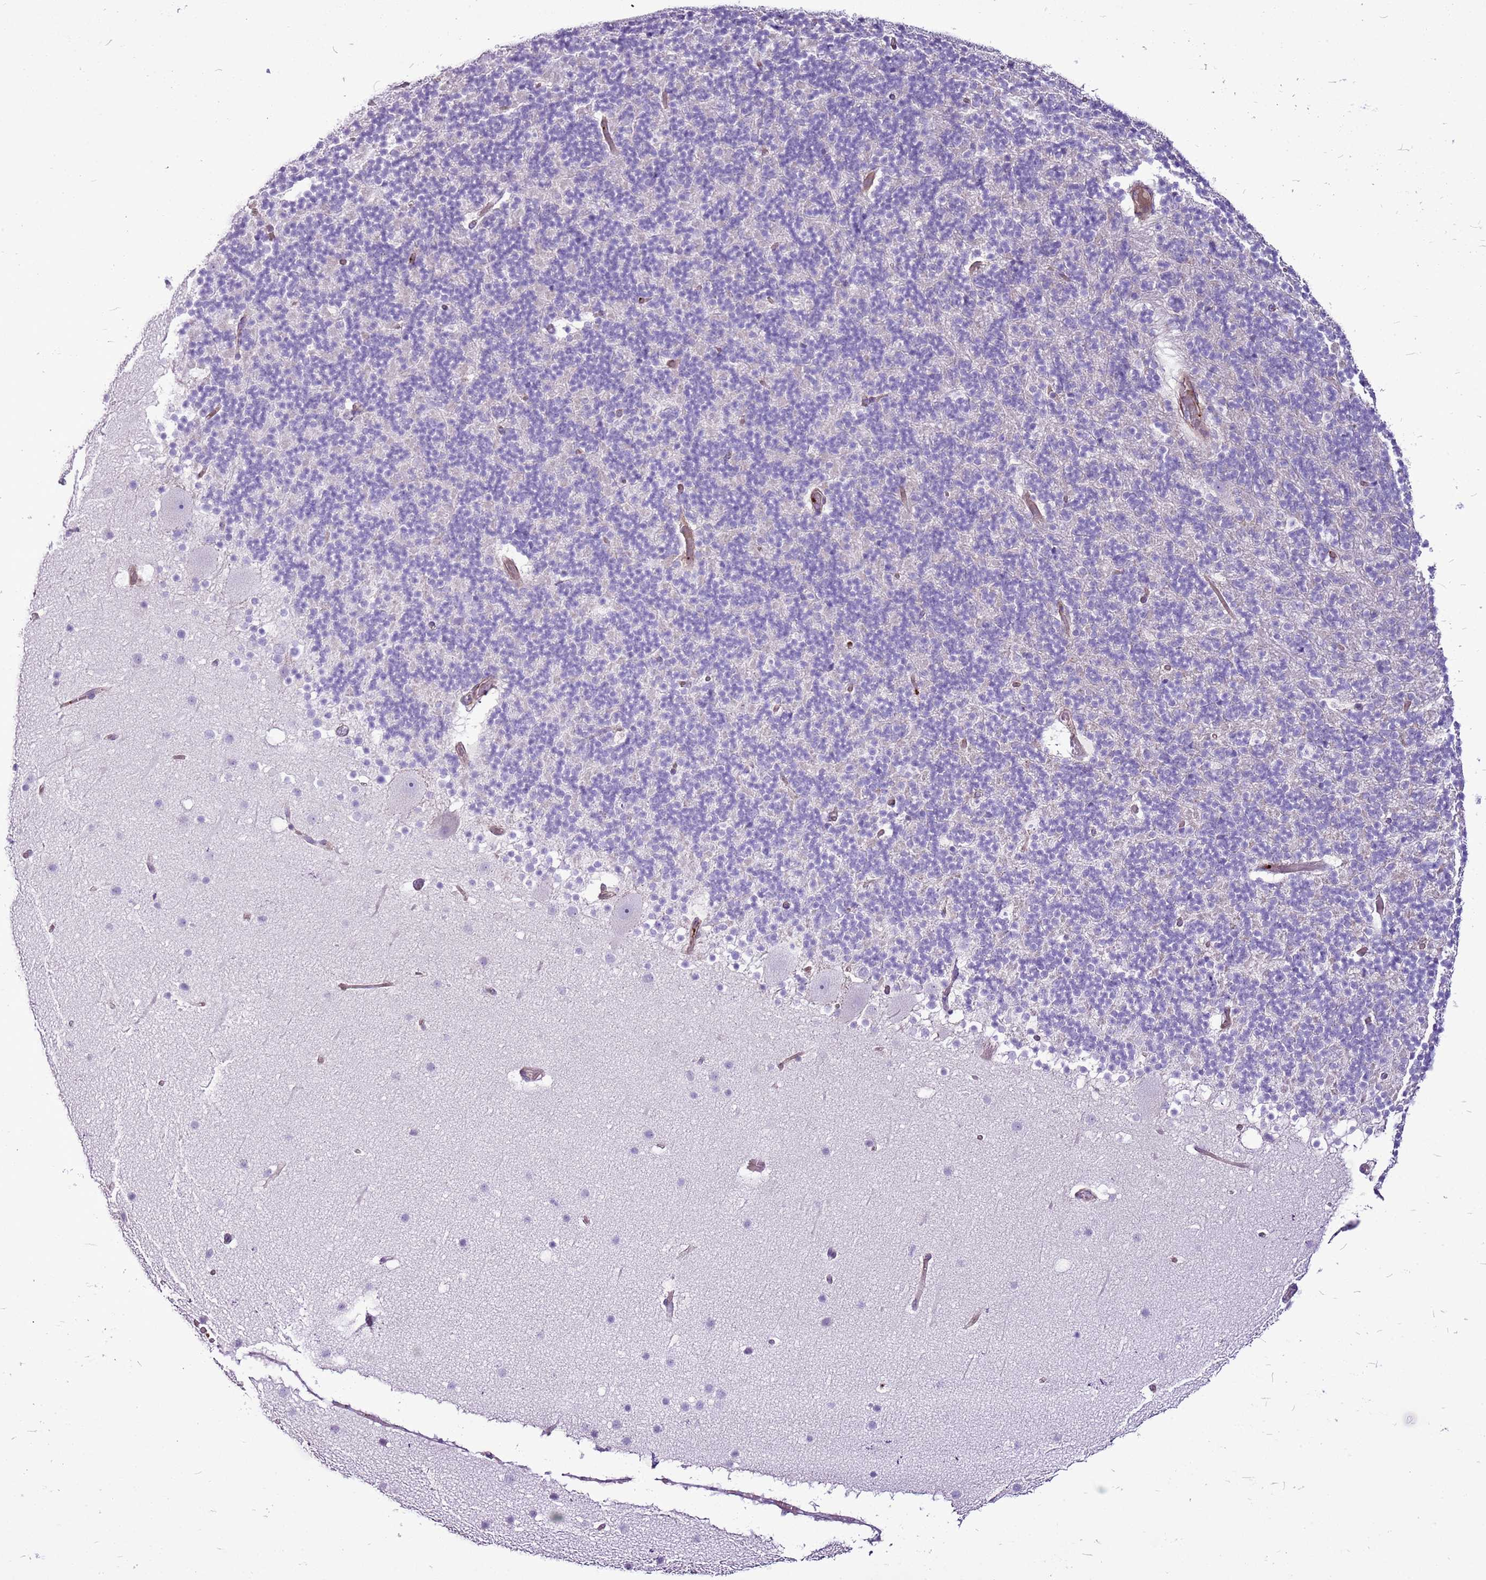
{"staining": {"intensity": "negative", "quantity": "none", "location": "none"}, "tissue": "cerebellum", "cell_type": "Cells in granular layer", "image_type": "normal", "snomed": [{"axis": "morphology", "description": "Normal tissue, NOS"}, {"axis": "topography", "description": "Cerebellum"}], "caption": "Cells in granular layer show no significant protein staining in unremarkable cerebellum. (DAB immunohistochemistry (IHC) with hematoxylin counter stain).", "gene": "CHAC2", "patient": {"sex": "male", "age": 57}}